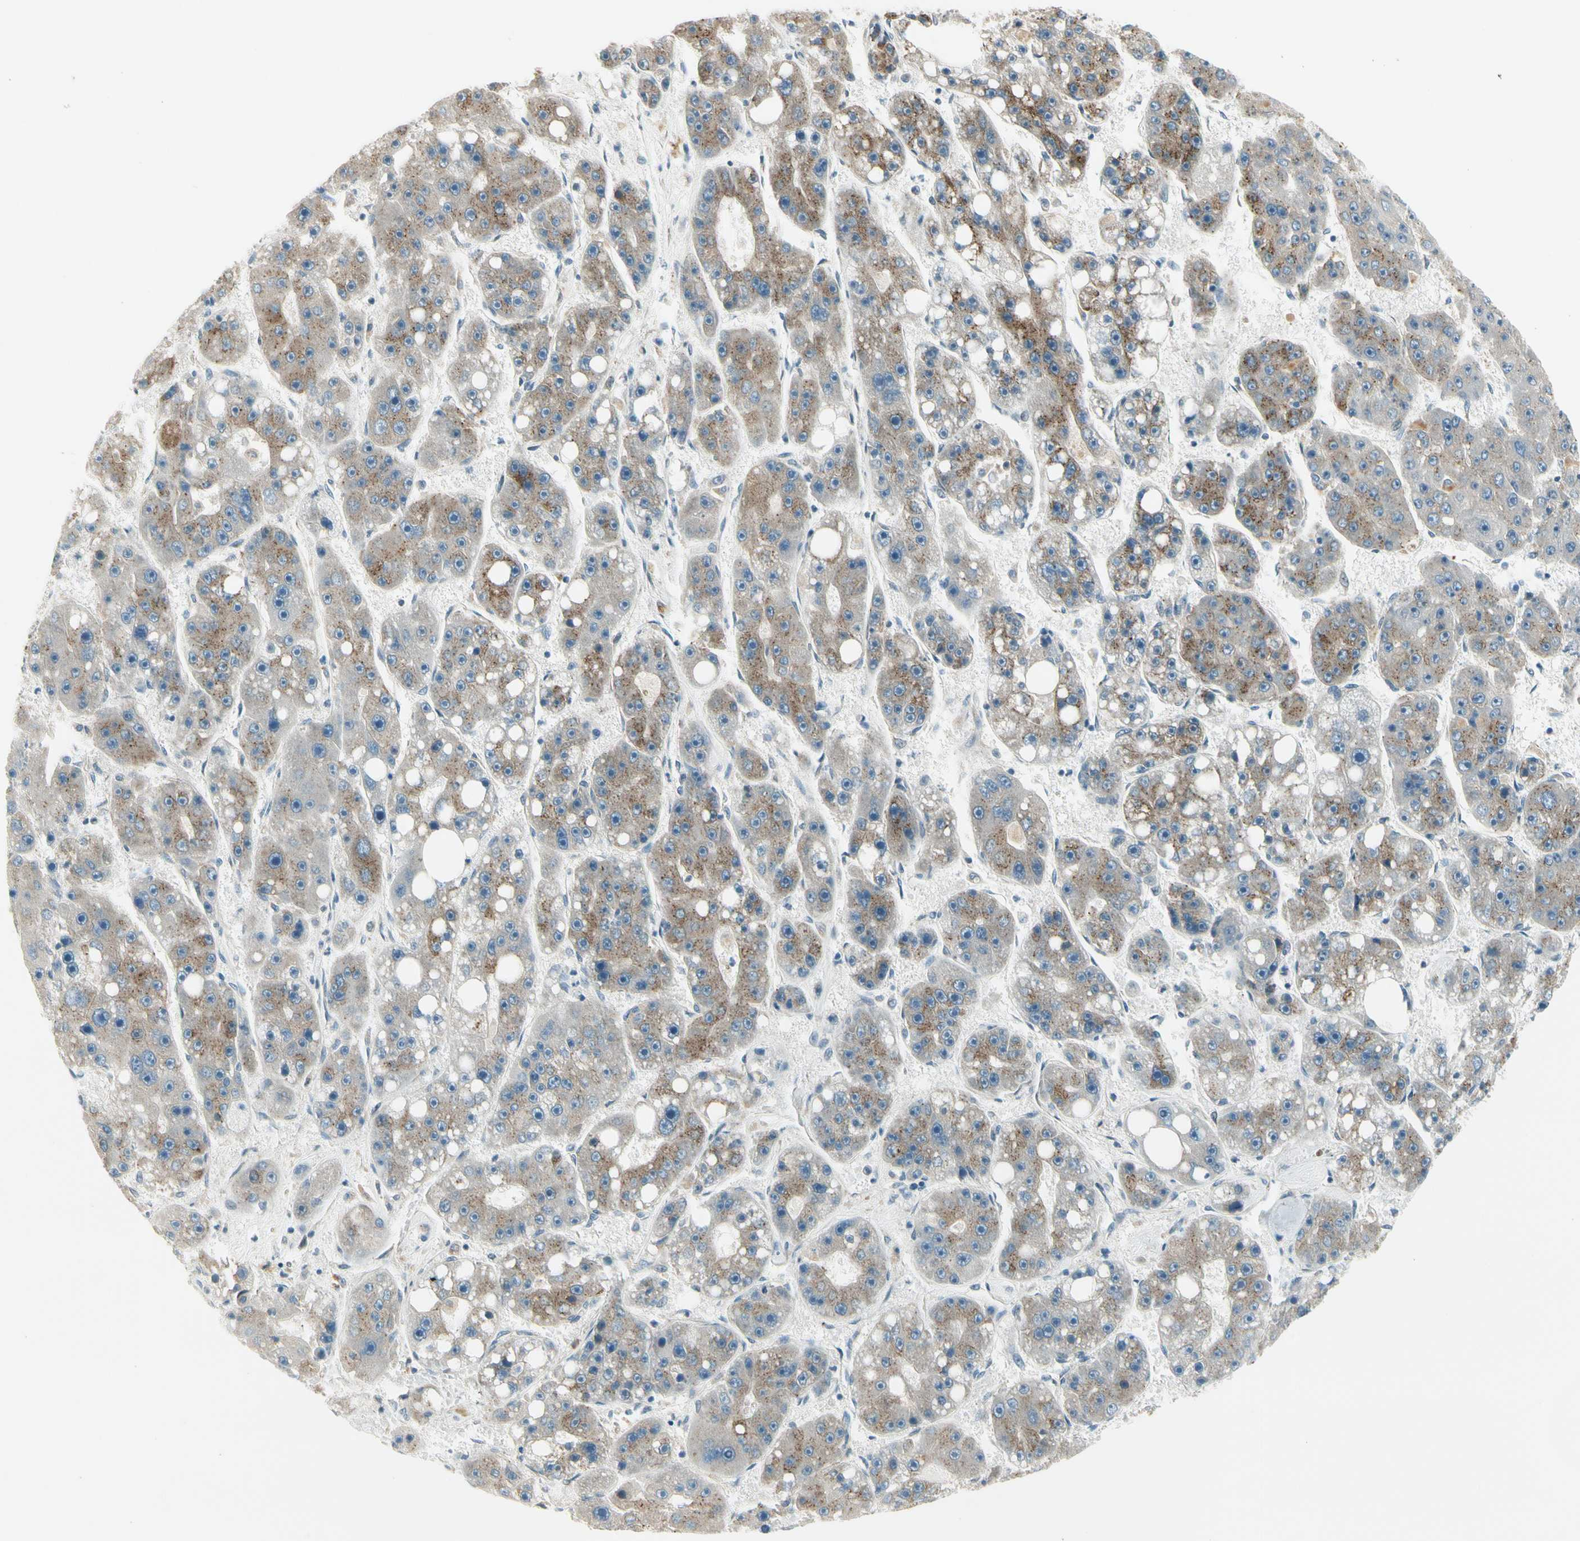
{"staining": {"intensity": "moderate", "quantity": "25%-75%", "location": "cytoplasmic/membranous"}, "tissue": "liver cancer", "cell_type": "Tumor cells", "image_type": "cancer", "snomed": [{"axis": "morphology", "description": "Carcinoma, Hepatocellular, NOS"}, {"axis": "topography", "description": "Liver"}], "caption": "IHC of liver cancer (hepatocellular carcinoma) exhibits medium levels of moderate cytoplasmic/membranous positivity in about 25%-75% of tumor cells.", "gene": "MANSC1", "patient": {"sex": "female", "age": 61}}